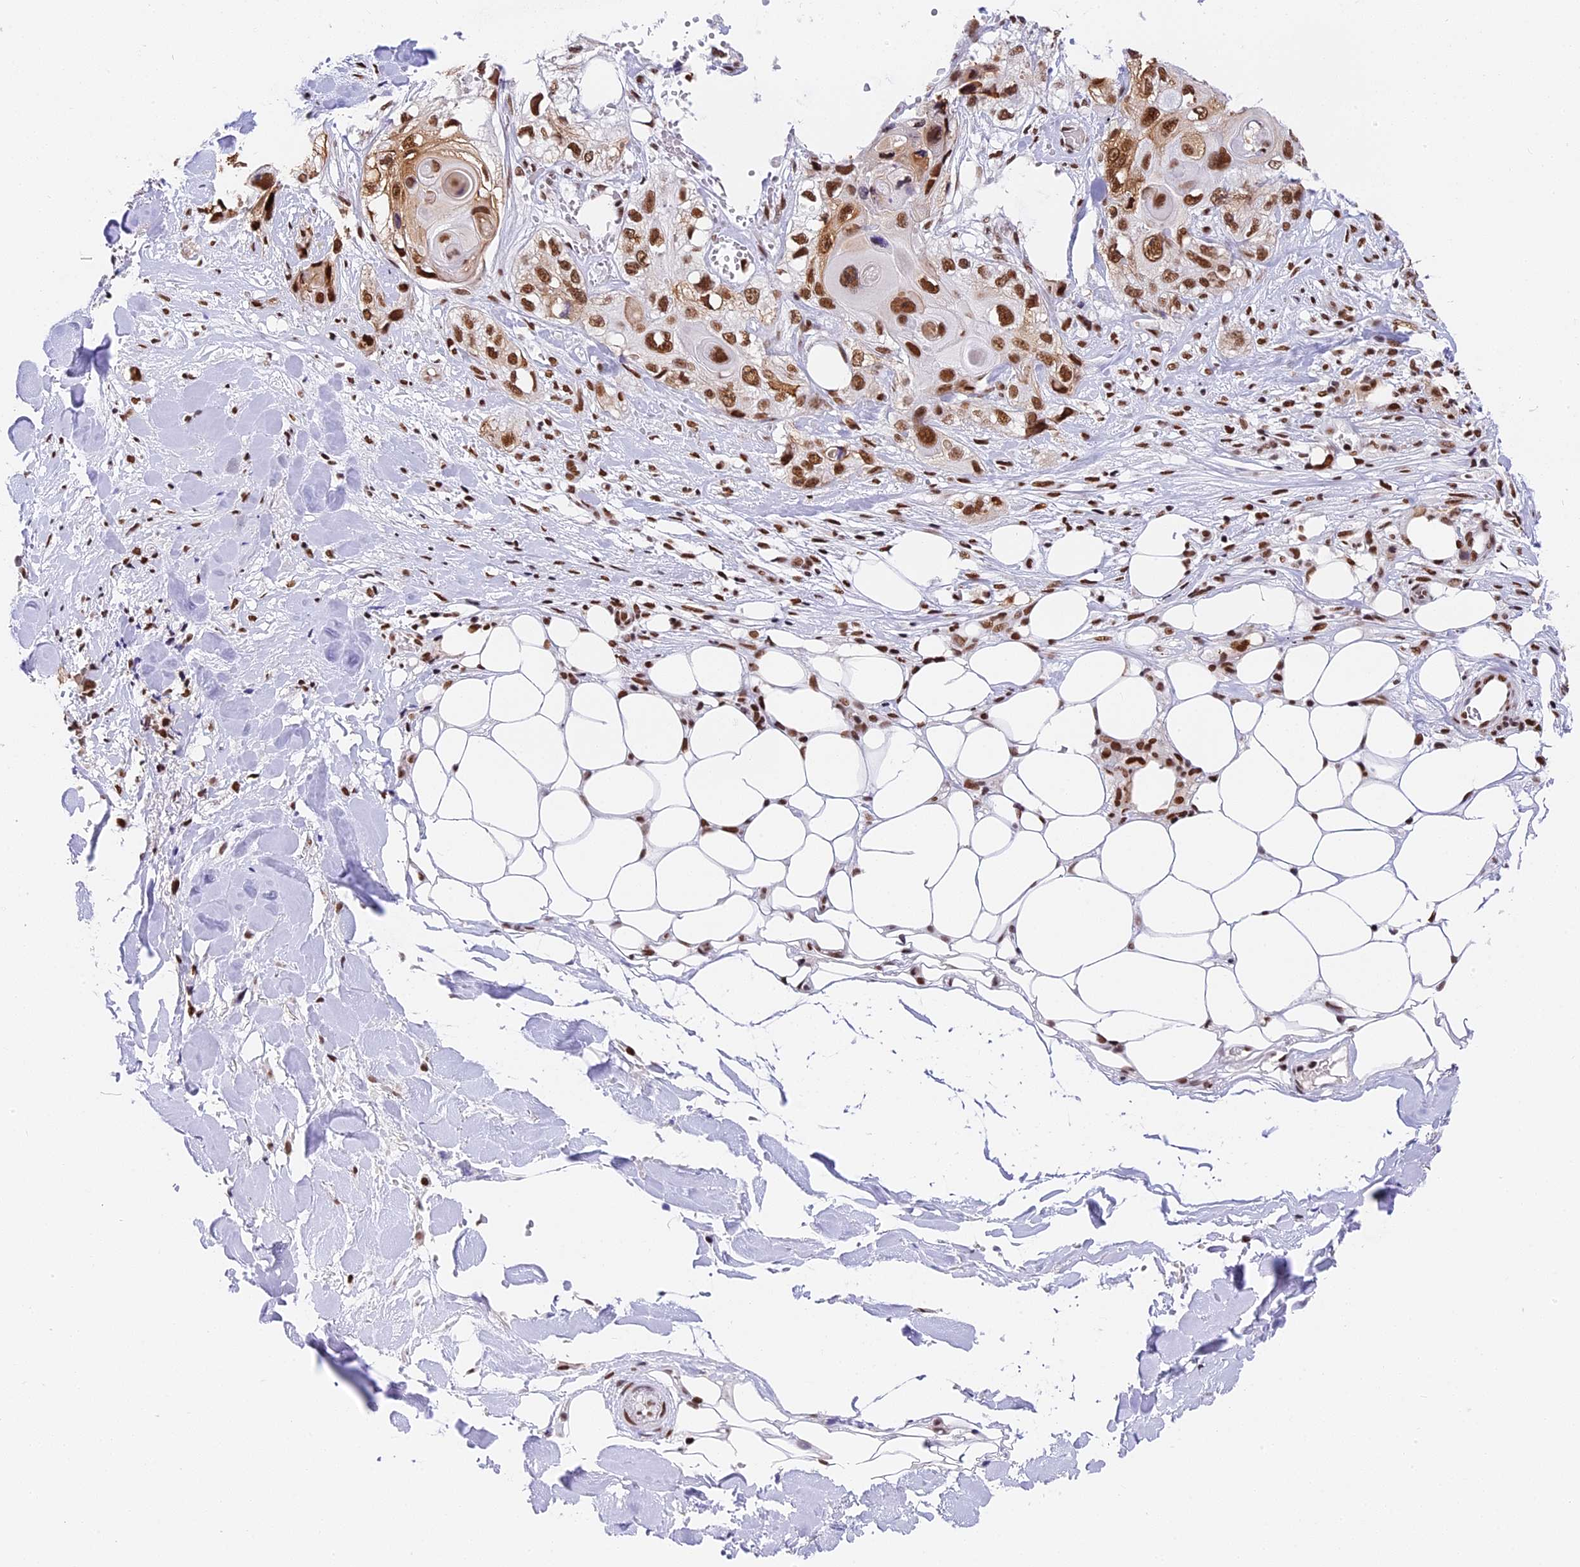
{"staining": {"intensity": "strong", "quantity": ">75%", "location": "nuclear"}, "tissue": "skin cancer", "cell_type": "Tumor cells", "image_type": "cancer", "snomed": [{"axis": "morphology", "description": "Normal tissue, NOS"}, {"axis": "morphology", "description": "Squamous cell carcinoma, NOS"}, {"axis": "topography", "description": "Skin"}], "caption": "Immunohistochemistry photomicrograph of neoplastic tissue: human squamous cell carcinoma (skin) stained using immunohistochemistry reveals high levels of strong protein expression localized specifically in the nuclear of tumor cells, appearing as a nuclear brown color.", "gene": "SBNO1", "patient": {"sex": "male", "age": 72}}